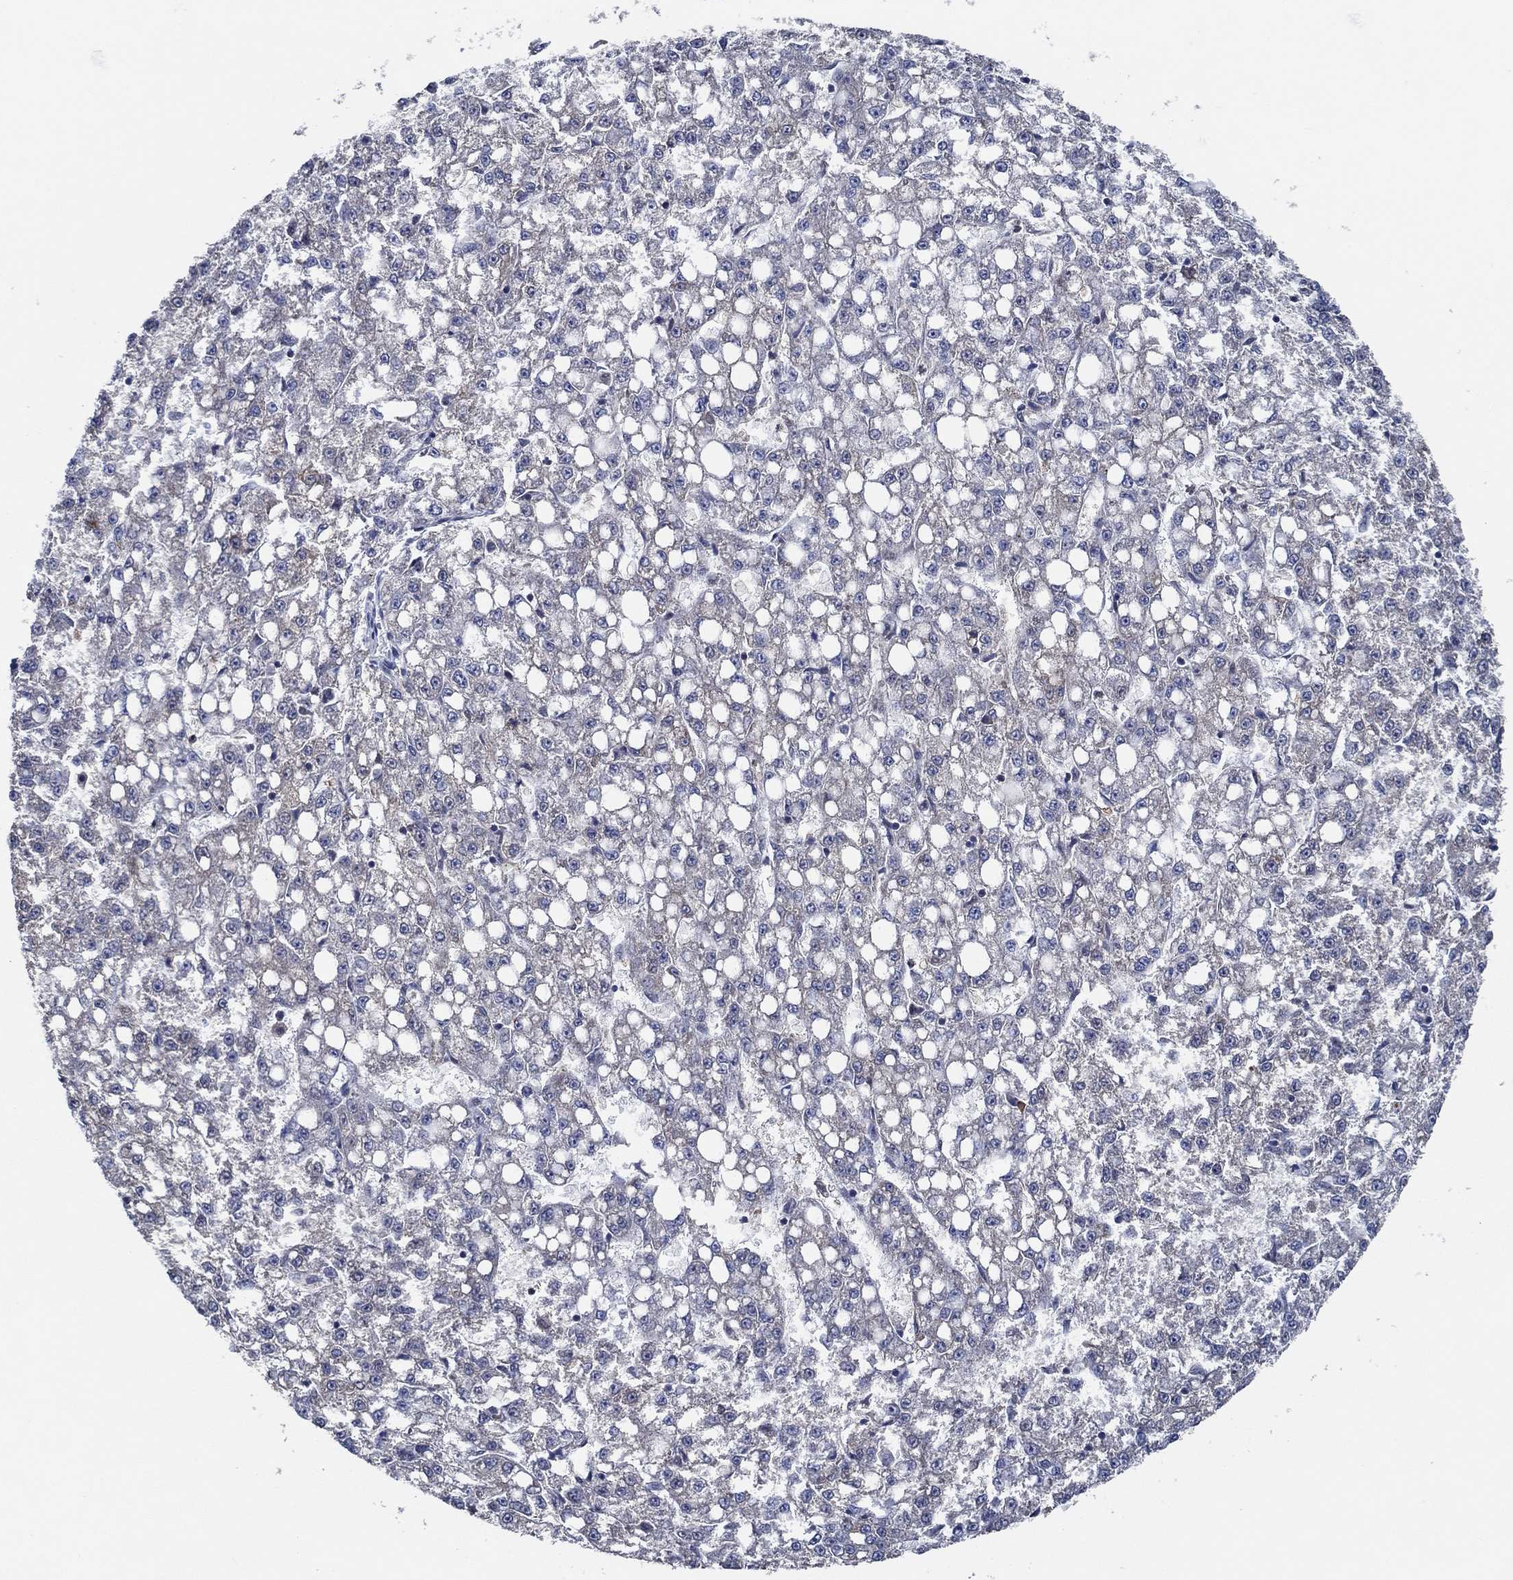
{"staining": {"intensity": "negative", "quantity": "none", "location": "none"}, "tissue": "liver cancer", "cell_type": "Tumor cells", "image_type": "cancer", "snomed": [{"axis": "morphology", "description": "Carcinoma, Hepatocellular, NOS"}, {"axis": "topography", "description": "Liver"}], "caption": "IHC histopathology image of human hepatocellular carcinoma (liver) stained for a protein (brown), which reveals no staining in tumor cells. (DAB (3,3'-diaminobenzidine) immunohistochemistry (IHC), high magnification).", "gene": "DACT1", "patient": {"sex": "female", "age": 65}}